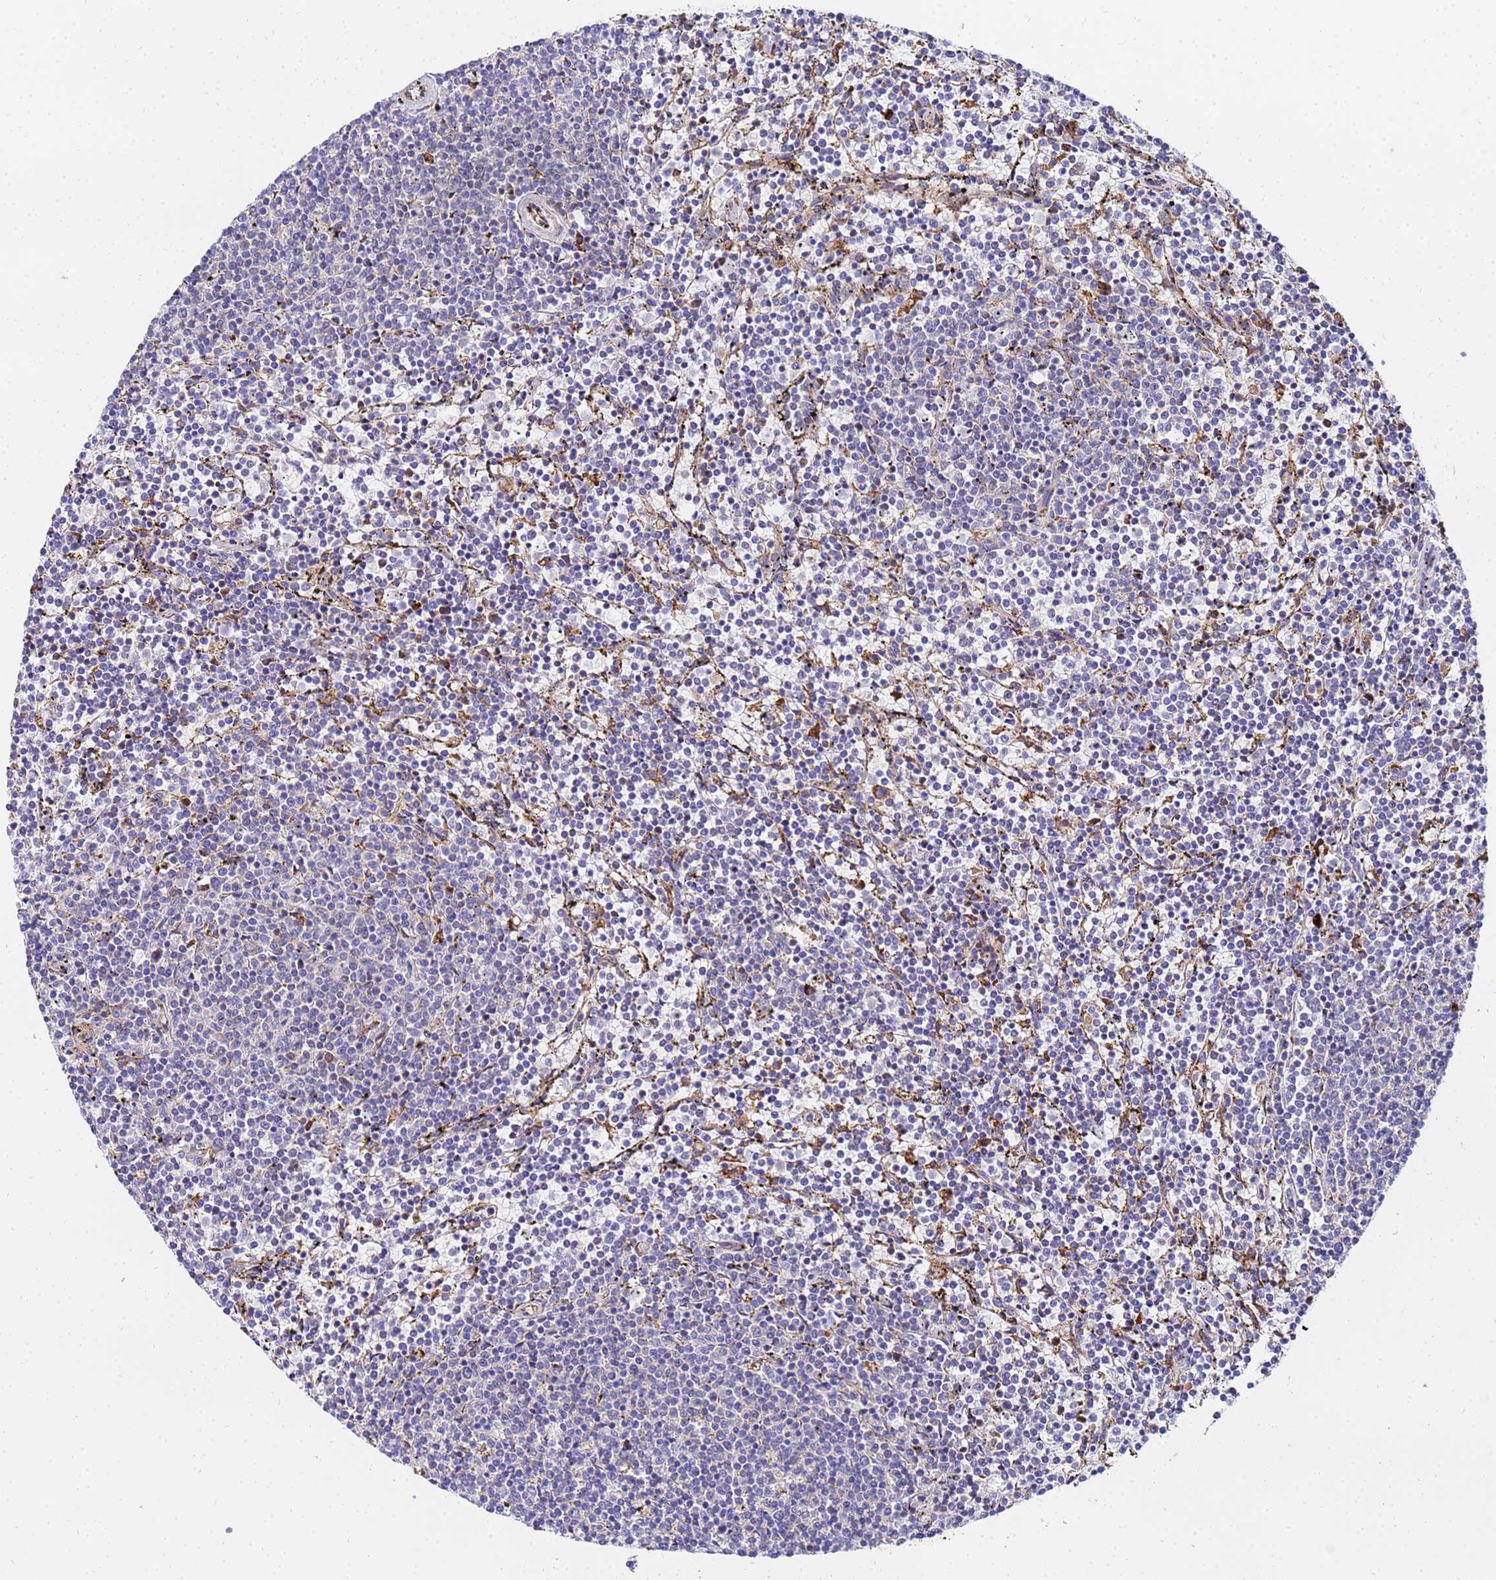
{"staining": {"intensity": "negative", "quantity": "none", "location": "none"}, "tissue": "lymphoma", "cell_type": "Tumor cells", "image_type": "cancer", "snomed": [{"axis": "morphology", "description": "Malignant lymphoma, non-Hodgkin's type, Low grade"}, {"axis": "topography", "description": "Spleen"}], "caption": "A high-resolution histopathology image shows IHC staining of lymphoma, which shows no significant positivity in tumor cells.", "gene": "POM121", "patient": {"sex": "female", "age": 50}}